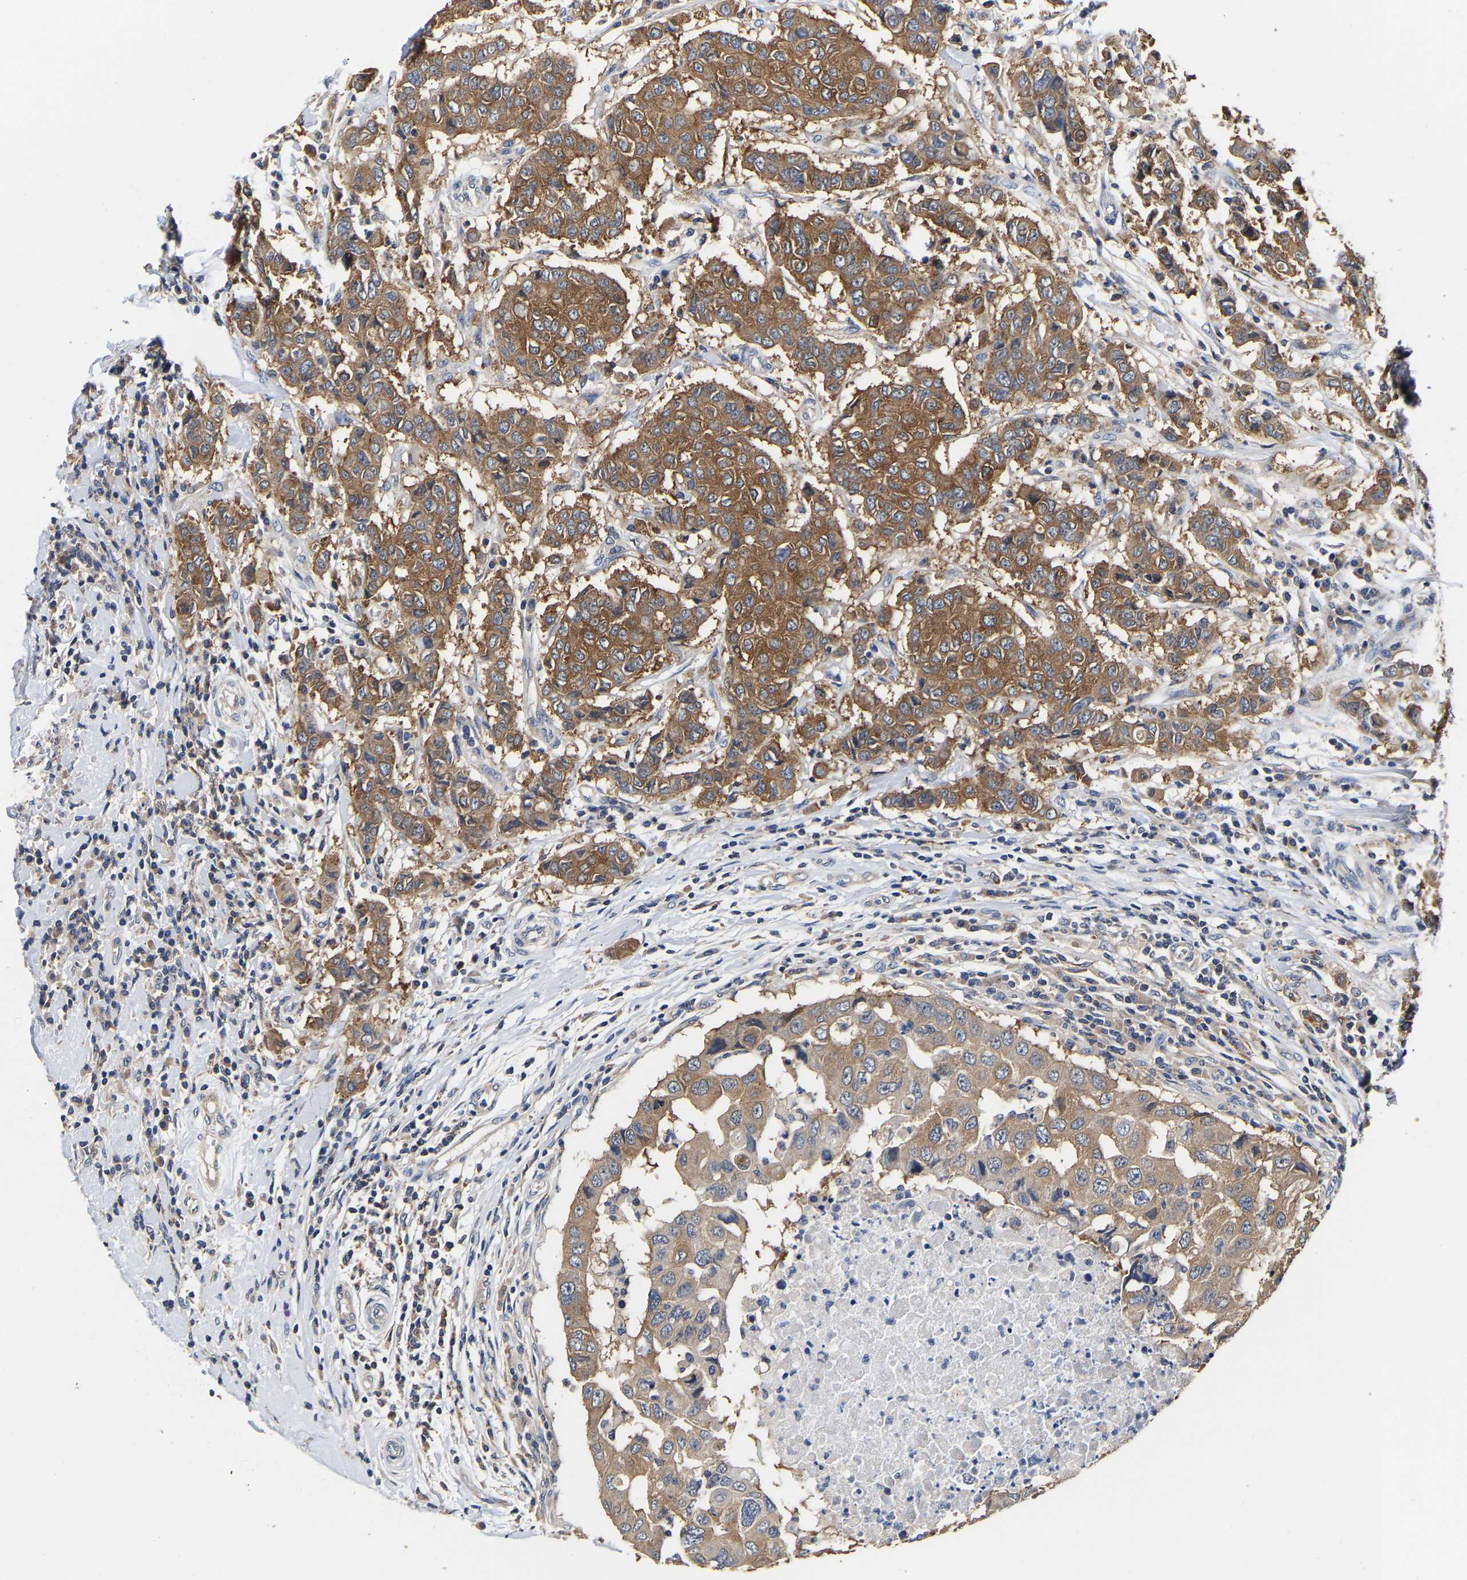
{"staining": {"intensity": "moderate", "quantity": ">75%", "location": "cytoplasmic/membranous"}, "tissue": "breast cancer", "cell_type": "Tumor cells", "image_type": "cancer", "snomed": [{"axis": "morphology", "description": "Duct carcinoma"}, {"axis": "topography", "description": "Breast"}], "caption": "Protein staining of breast cancer tissue reveals moderate cytoplasmic/membranous expression in about >75% of tumor cells.", "gene": "LRBA", "patient": {"sex": "female", "age": 27}}